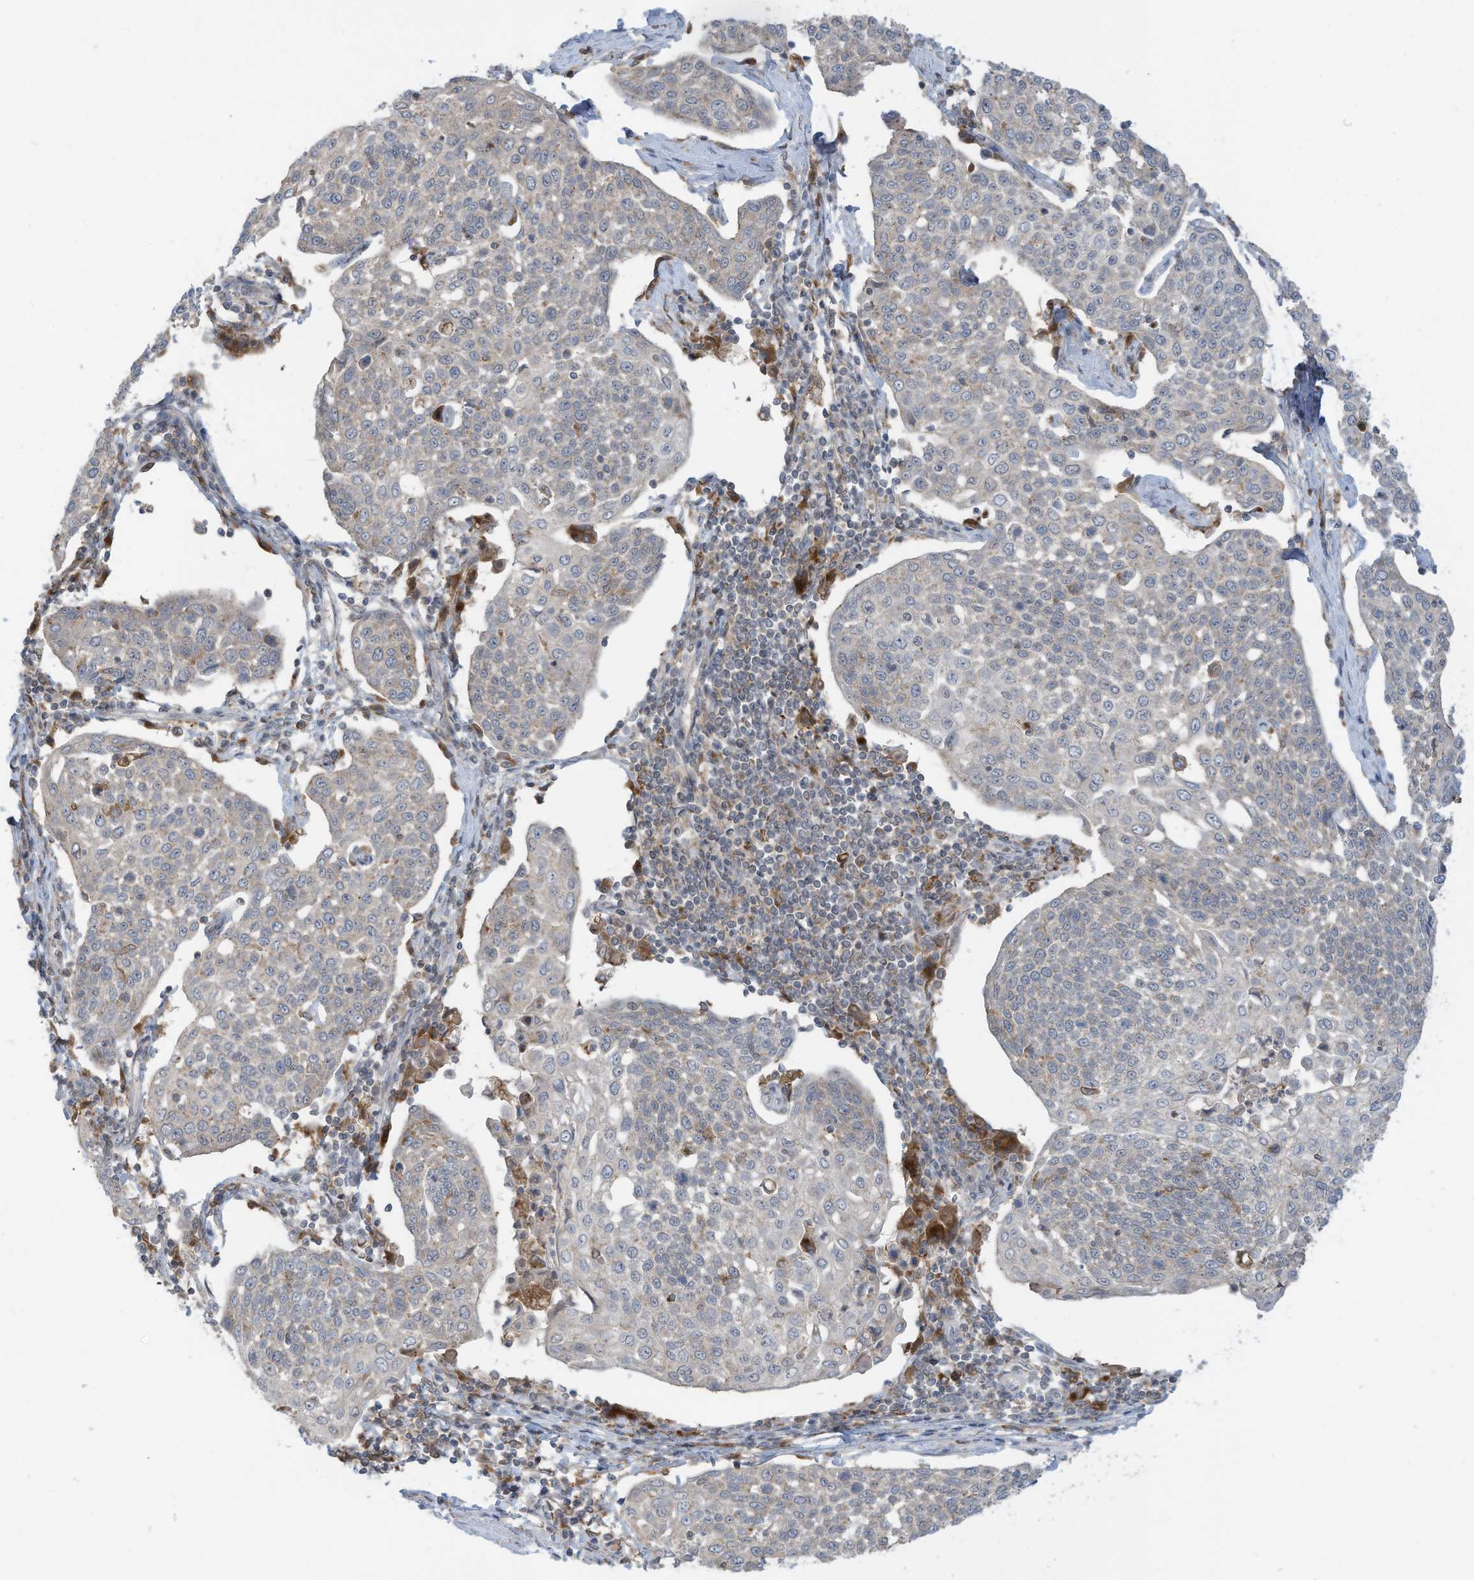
{"staining": {"intensity": "negative", "quantity": "none", "location": "none"}, "tissue": "cervical cancer", "cell_type": "Tumor cells", "image_type": "cancer", "snomed": [{"axis": "morphology", "description": "Squamous cell carcinoma, NOS"}, {"axis": "topography", "description": "Cervix"}], "caption": "IHC of cervical squamous cell carcinoma displays no positivity in tumor cells.", "gene": "DZIP3", "patient": {"sex": "female", "age": 34}}